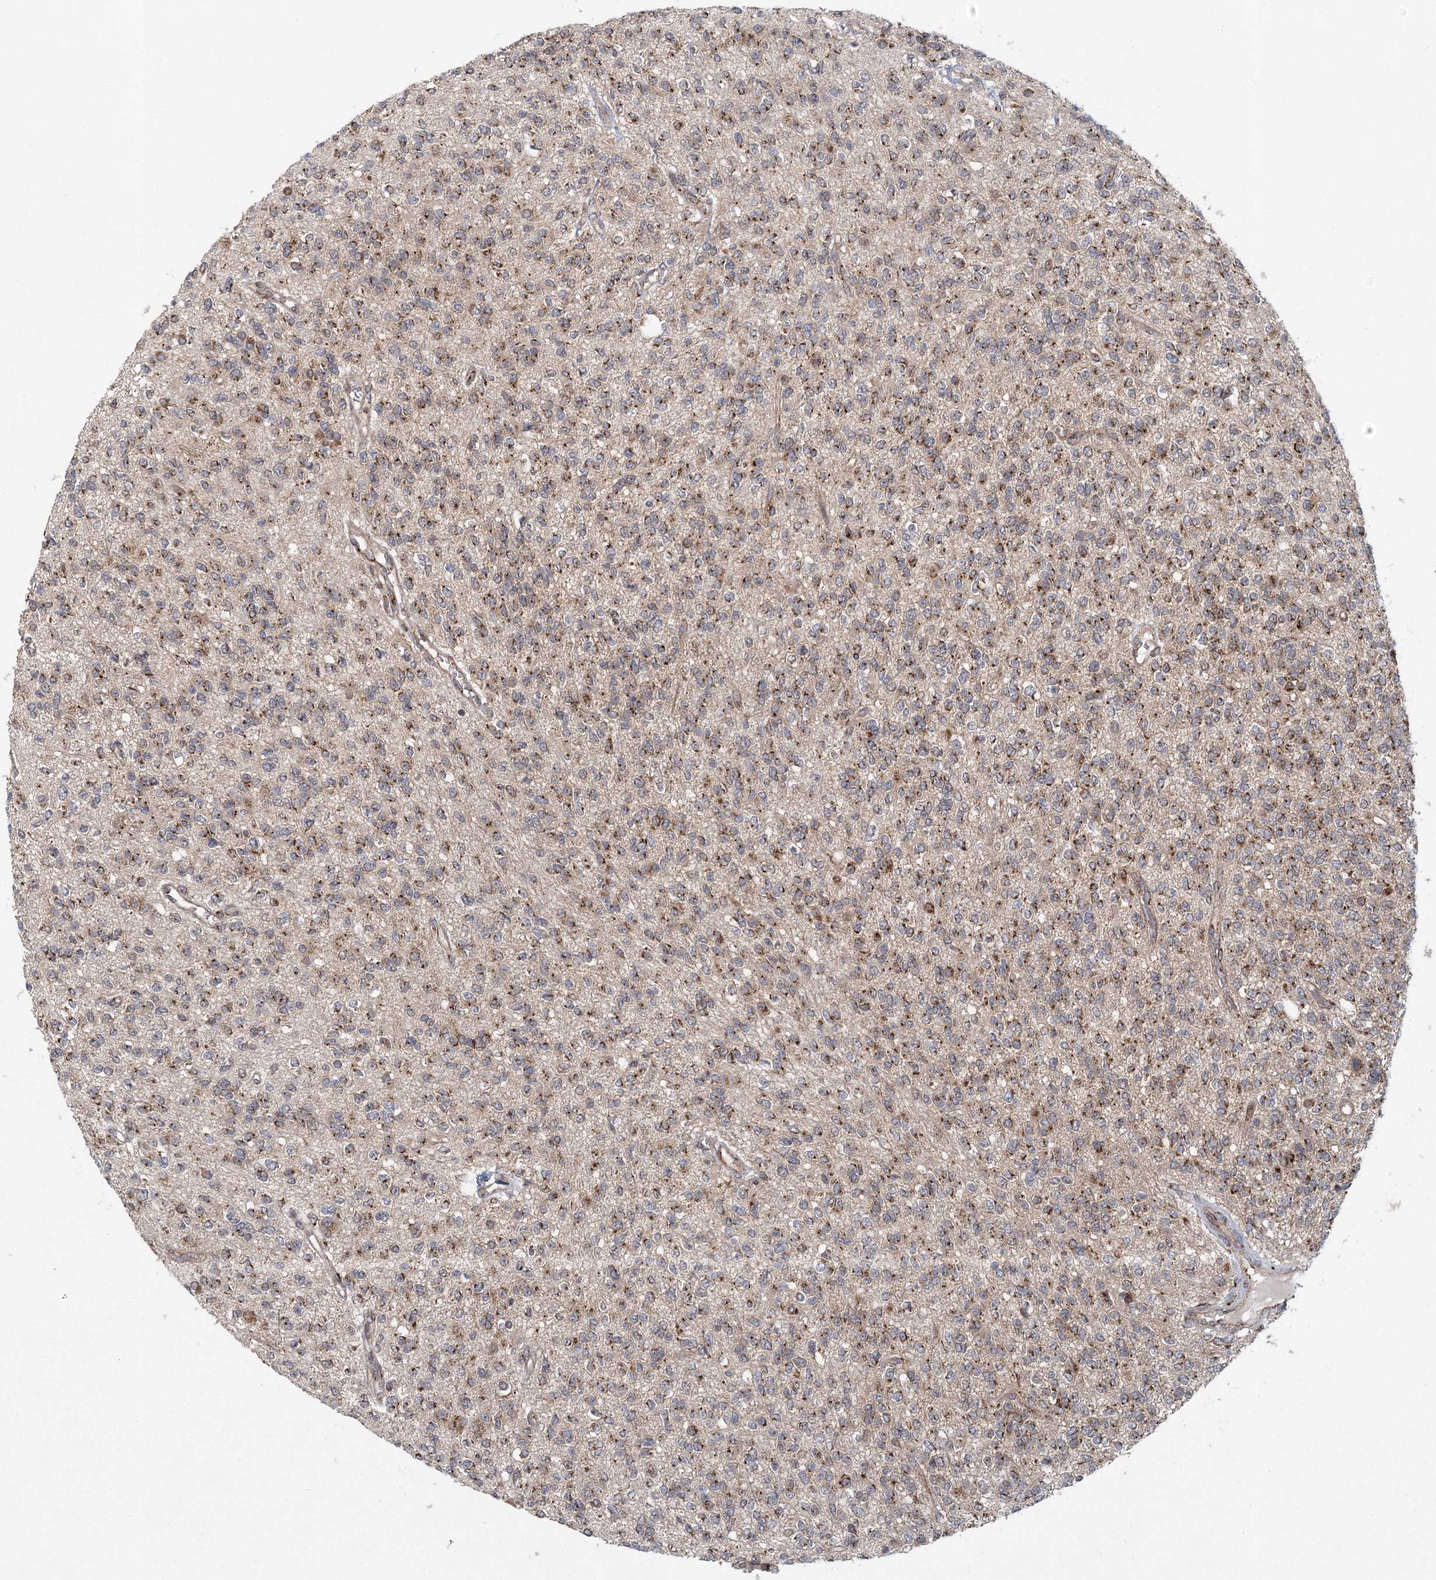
{"staining": {"intensity": "moderate", "quantity": ">75%", "location": "cytoplasmic/membranous"}, "tissue": "glioma", "cell_type": "Tumor cells", "image_type": "cancer", "snomed": [{"axis": "morphology", "description": "Glioma, malignant, High grade"}, {"axis": "topography", "description": "Brain"}], "caption": "Tumor cells display medium levels of moderate cytoplasmic/membranous expression in approximately >75% of cells in human glioma. (IHC, brightfield microscopy, high magnification).", "gene": "IFT46", "patient": {"sex": "male", "age": 34}}